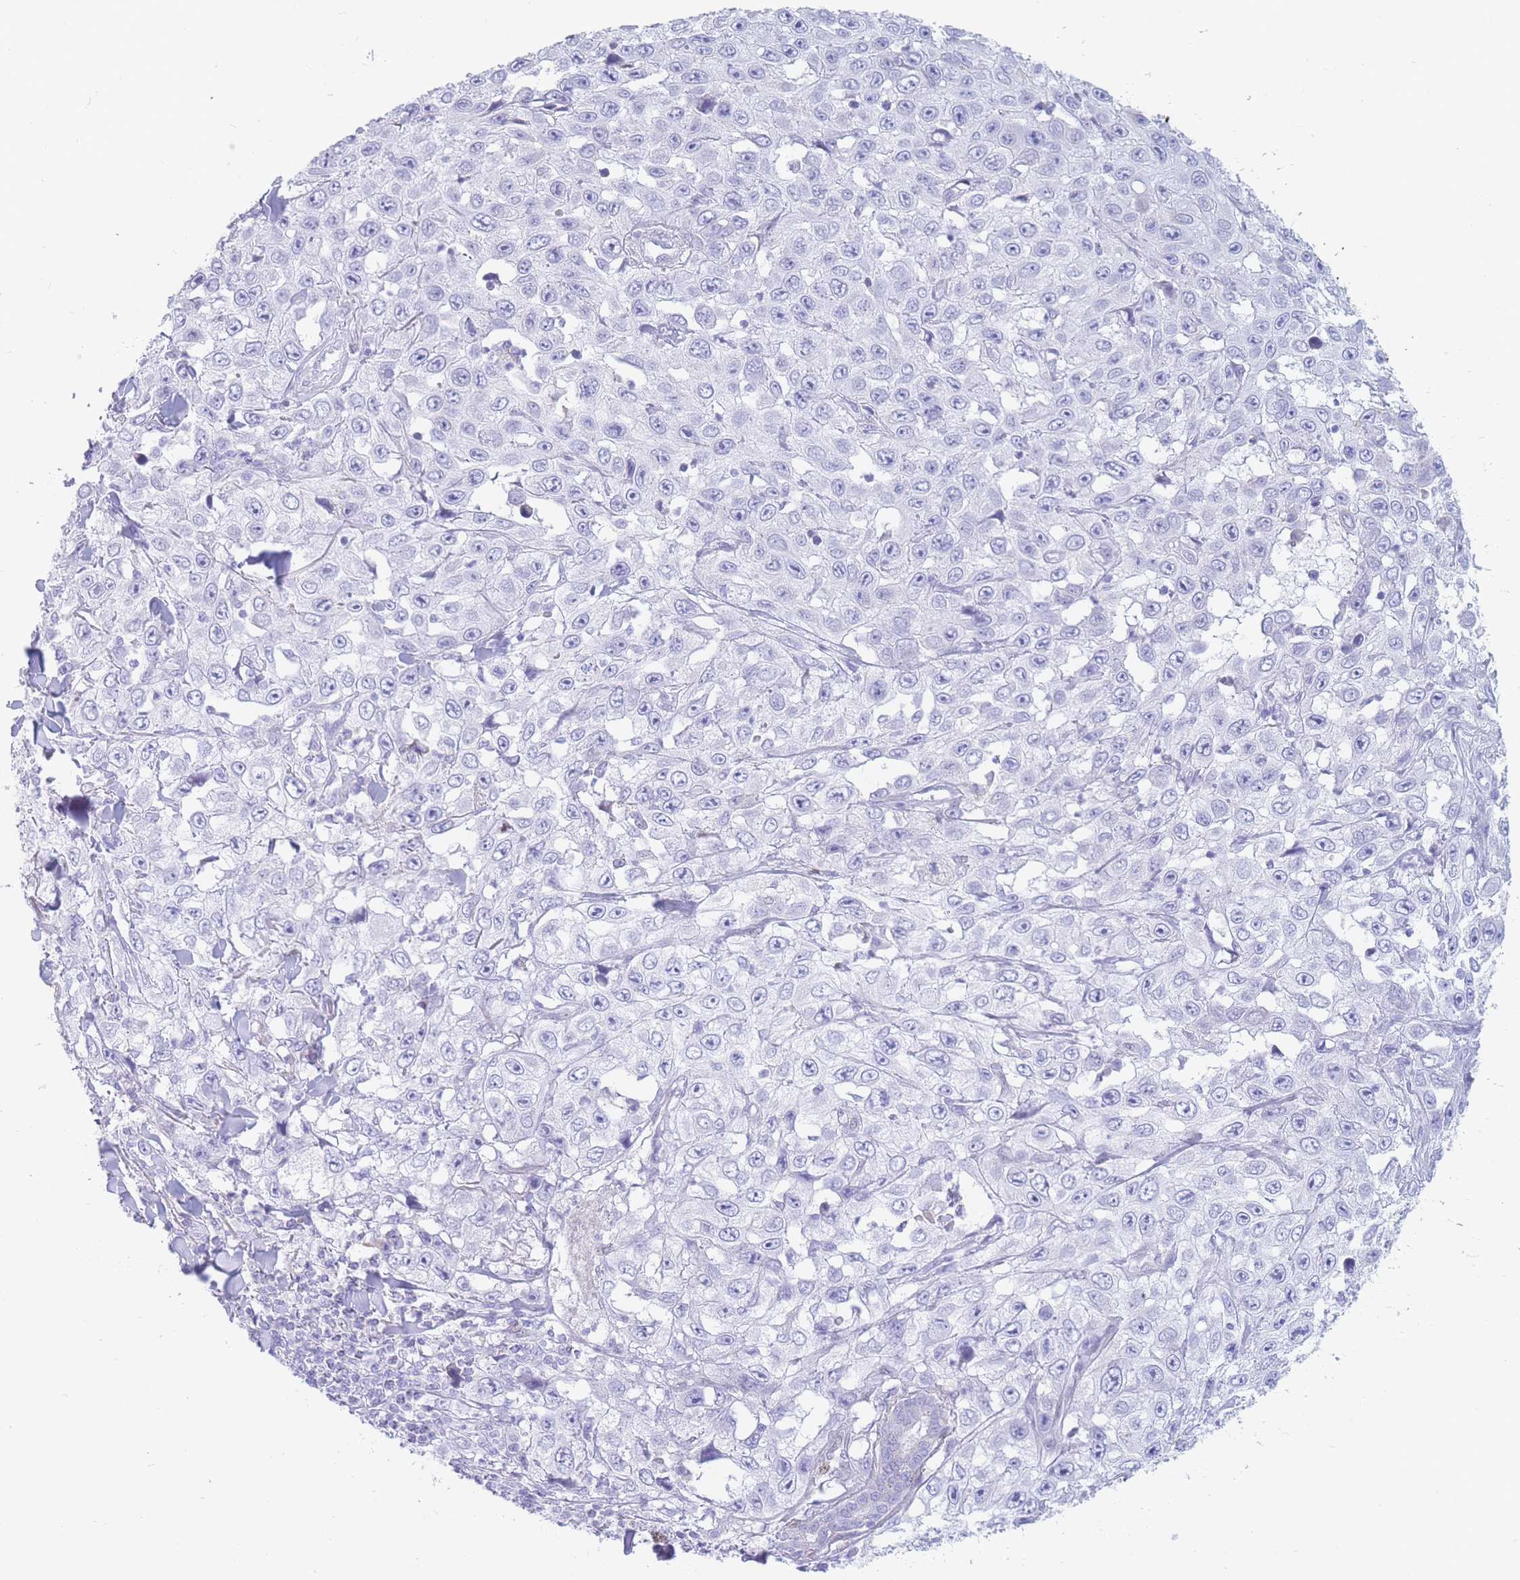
{"staining": {"intensity": "negative", "quantity": "none", "location": "none"}, "tissue": "skin cancer", "cell_type": "Tumor cells", "image_type": "cancer", "snomed": [{"axis": "morphology", "description": "Squamous cell carcinoma, NOS"}, {"axis": "topography", "description": "Skin"}], "caption": "The immunohistochemistry (IHC) image has no significant staining in tumor cells of skin cancer (squamous cell carcinoma) tissue.", "gene": "PSMB5", "patient": {"sex": "male", "age": 82}}